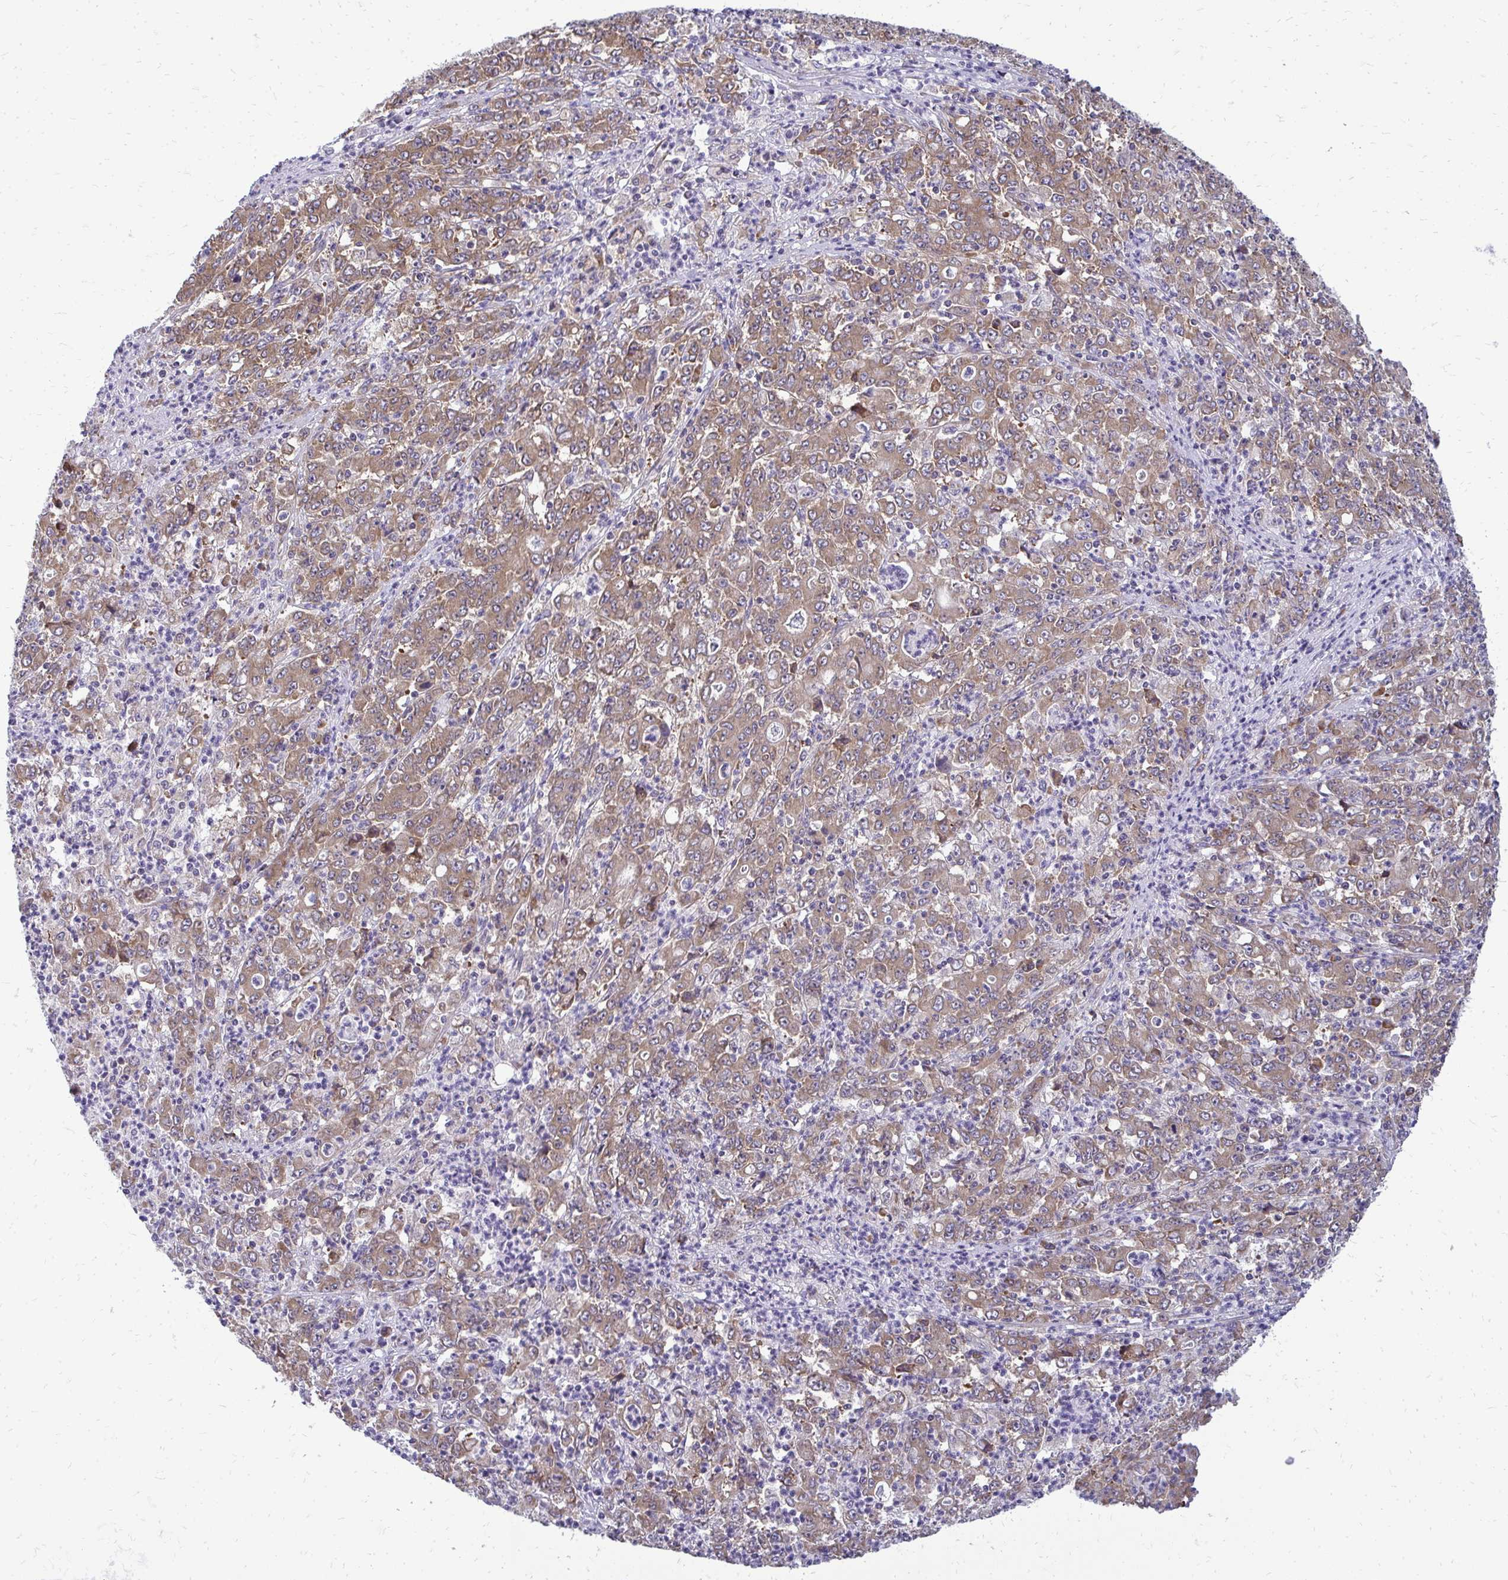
{"staining": {"intensity": "moderate", "quantity": ">75%", "location": "cytoplasmic/membranous"}, "tissue": "stomach cancer", "cell_type": "Tumor cells", "image_type": "cancer", "snomed": [{"axis": "morphology", "description": "Adenocarcinoma, NOS"}, {"axis": "topography", "description": "Stomach, lower"}], "caption": "This micrograph shows stomach adenocarcinoma stained with immunohistochemistry to label a protein in brown. The cytoplasmic/membranous of tumor cells show moderate positivity for the protein. Nuclei are counter-stained blue.", "gene": "RPLP2", "patient": {"sex": "female", "age": 71}}